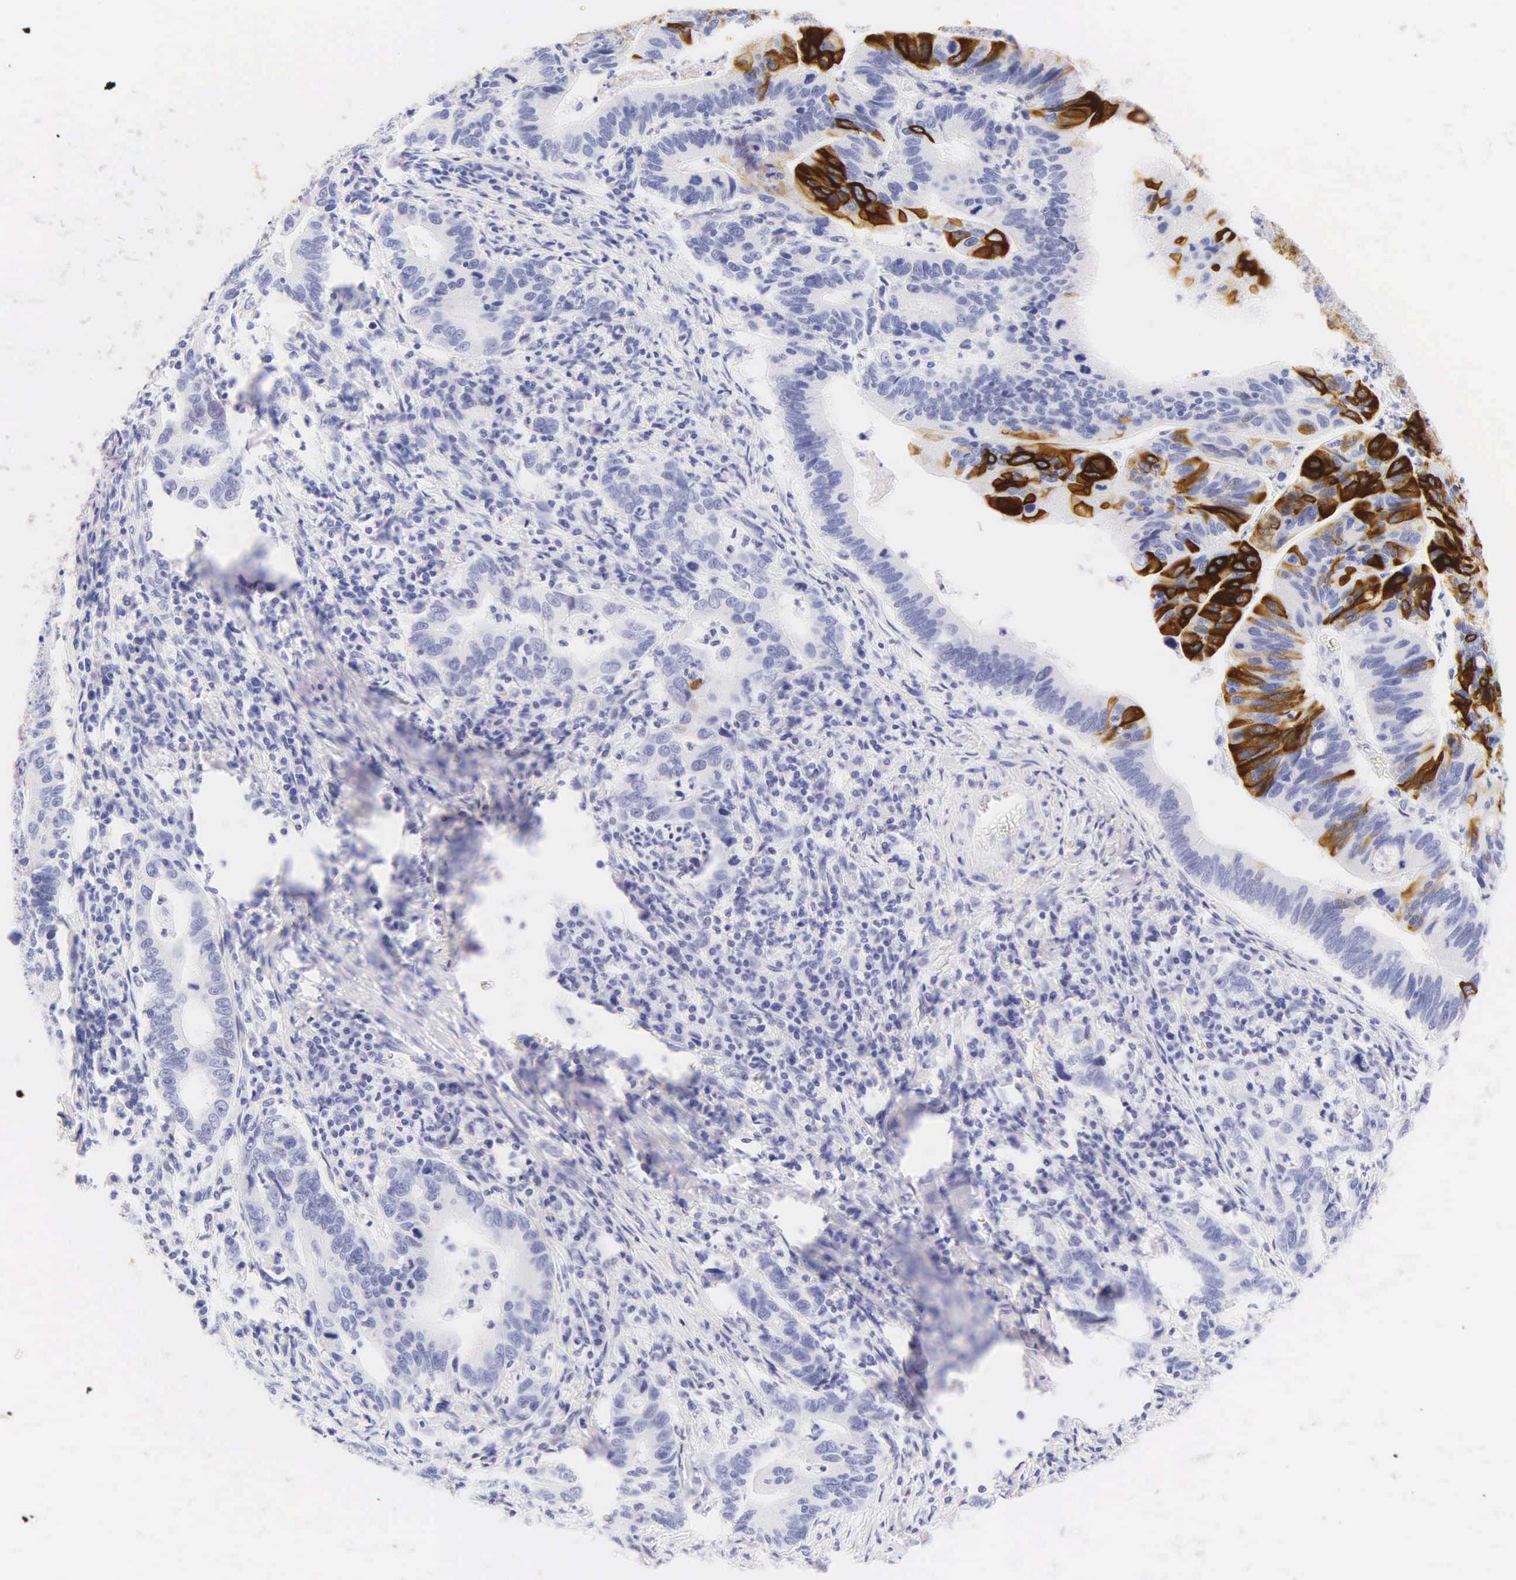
{"staining": {"intensity": "strong", "quantity": "<25%", "location": "cytoplasmic/membranous"}, "tissue": "stomach cancer", "cell_type": "Tumor cells", "image_type": "cancer", "snomed": [{"axis": "morphology", "description": "Adenocarcinoma, NOS"}, {"axis": "topography", "description": "Stomach, upper"}], "caption": "Immunohistochemistry histopathology image of human stomach adenocarcinoma stained for a protein (brown), which reveals medium levels of strong cytoplasmic/membranous expression in approximately <25% of tumor cells.", "gene": "KRT20", "patient": {"sex": "male", "age": 63}}